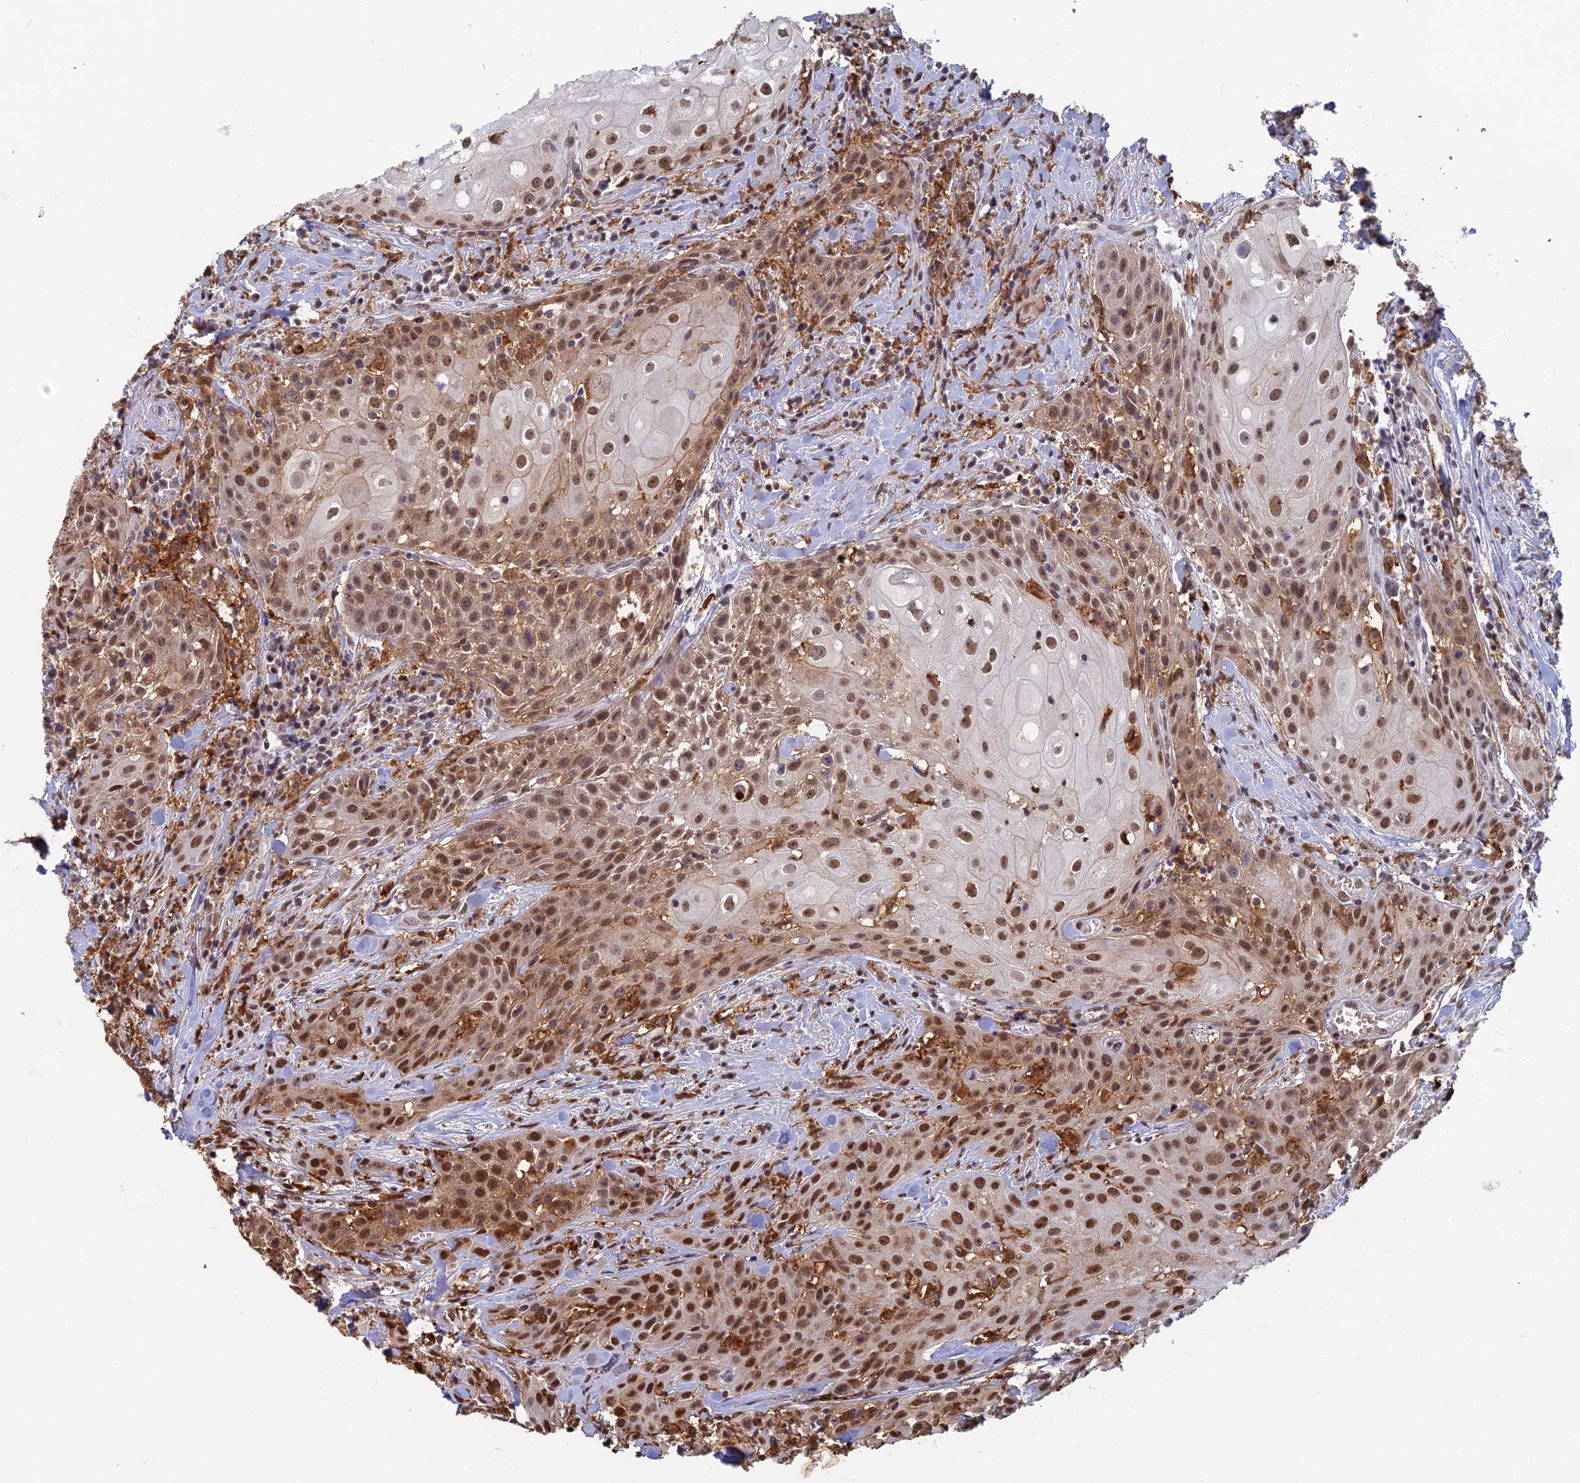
{"staining": {"intensity": "strong", "quantity": ">75%", "location": "cytoplasmic/membranous,nuclear"}, "tissue": "head and neck cancer", "cell_type": "Tumor cells", "image_type": "cancer", "snomed": [{"axis": "morphology", "description": "Squamous cell carcinoma, NOS"}, {"axis": "topography", "description": "Oral tissue"}, {"axis": "topography", "description": "Head-Neck"}], "caption": "About >75% of tumor cells in squamous cell carcinoma (head and neck) show strong cytoplasmic/membranous and nuclear protein expression as visualized by brown immunohistochemical staining.", "gene": "GPATCH1", "patient": {"sex": "female", "age": 82}}